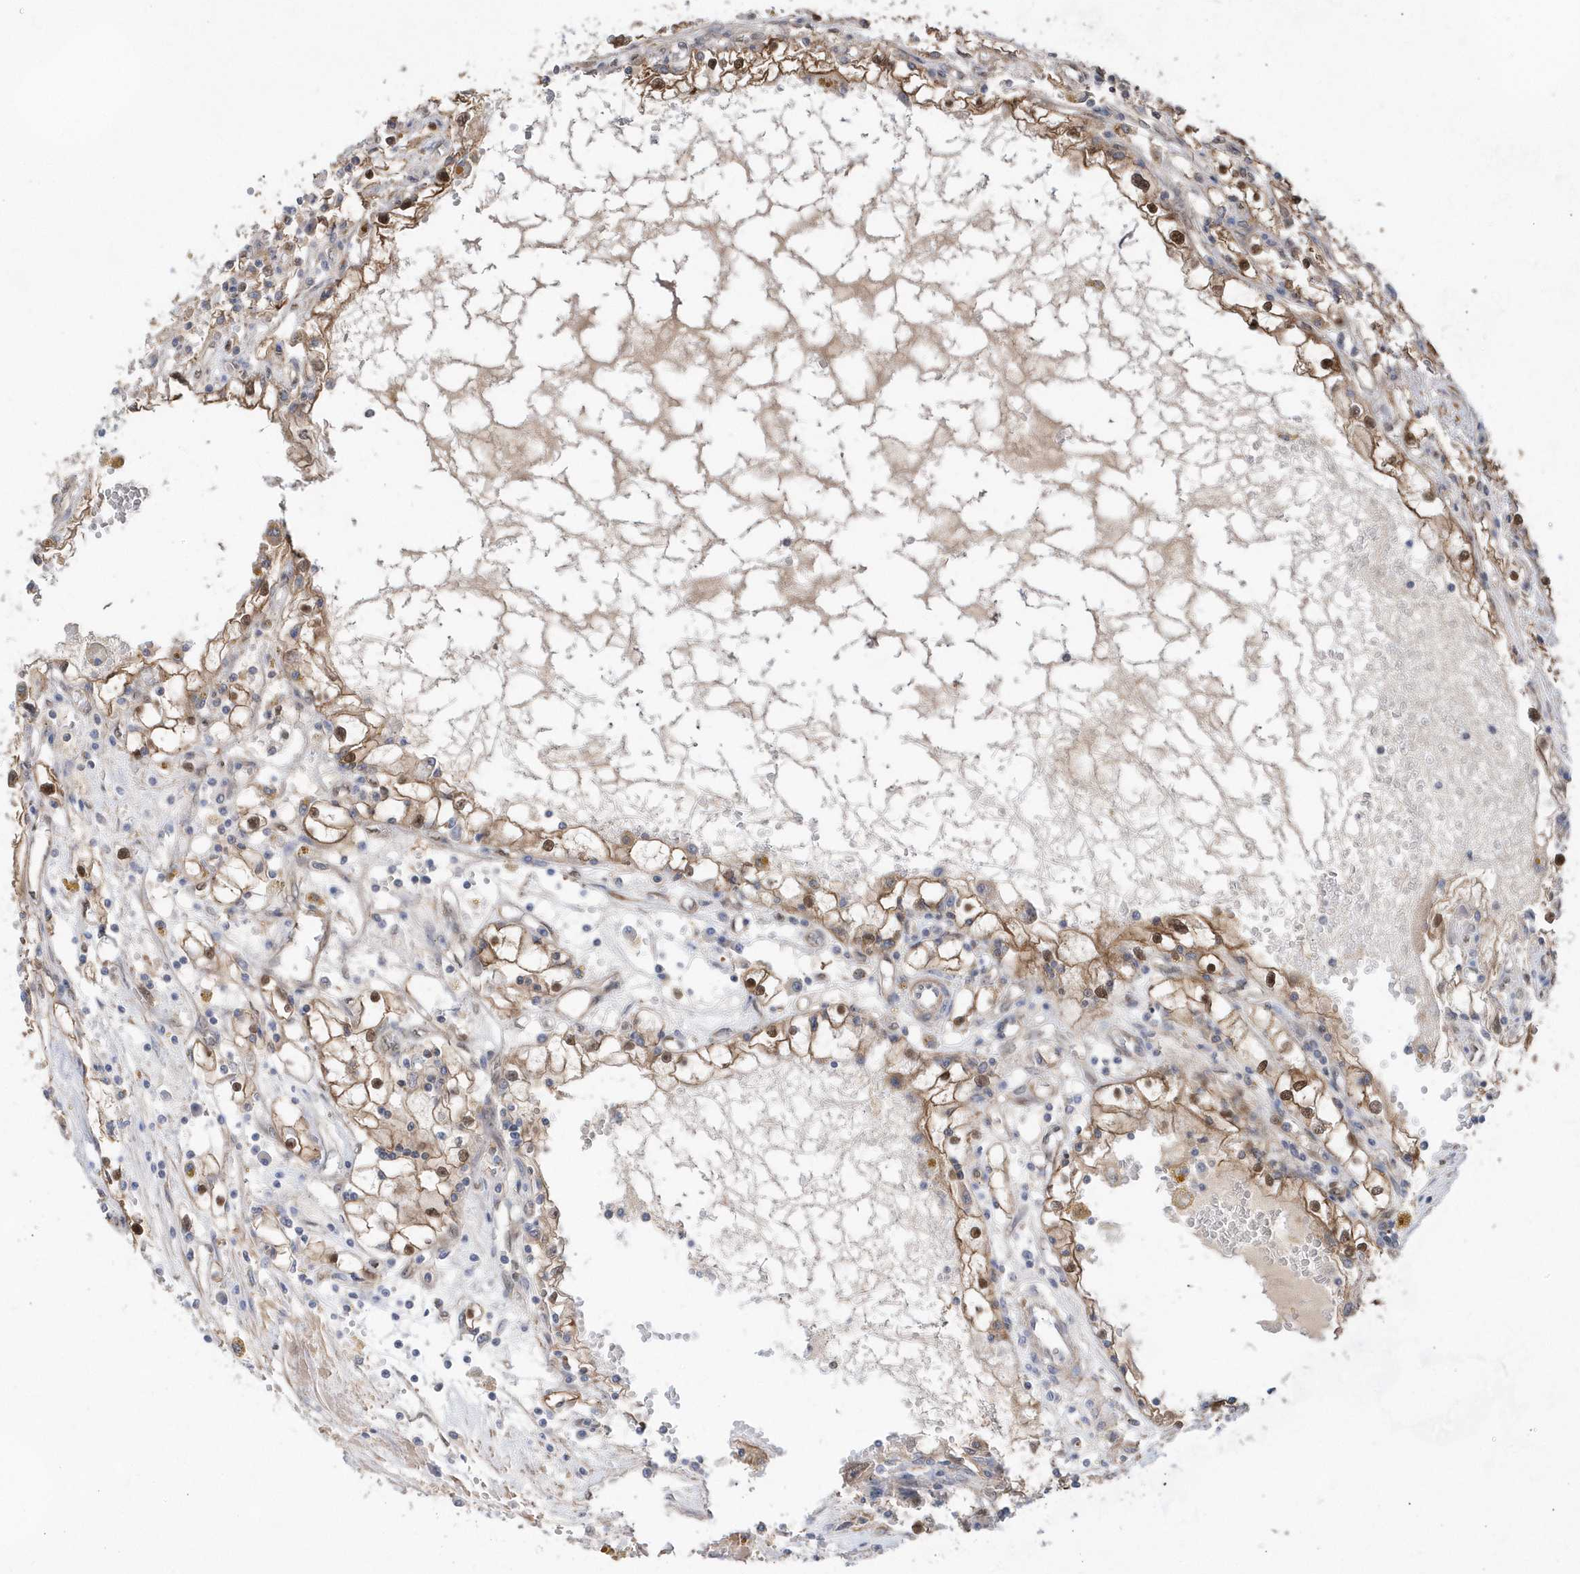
{"staining": {"intensity": "moderate", "quantity": ">75%", "location": "cytoplasmic/membranous,nuclear"}, "tissue": "renal cancer", "cell_type": "Tumor cells", "image_type": "cancer", "snomed": [{"axis": "morphology", "description": "Adenocarcinoma, NOS"}, {"axis": "topography", "description": "Kidney"}], "caption": "This is an image of IHC staining of renal adenocarcinoma, which shows moderate positivity in the cytoplasmic/membranous and nuclear of tumor cells.", "gene": "BDH2", "patient": {"sex": "male", "age": 56}}